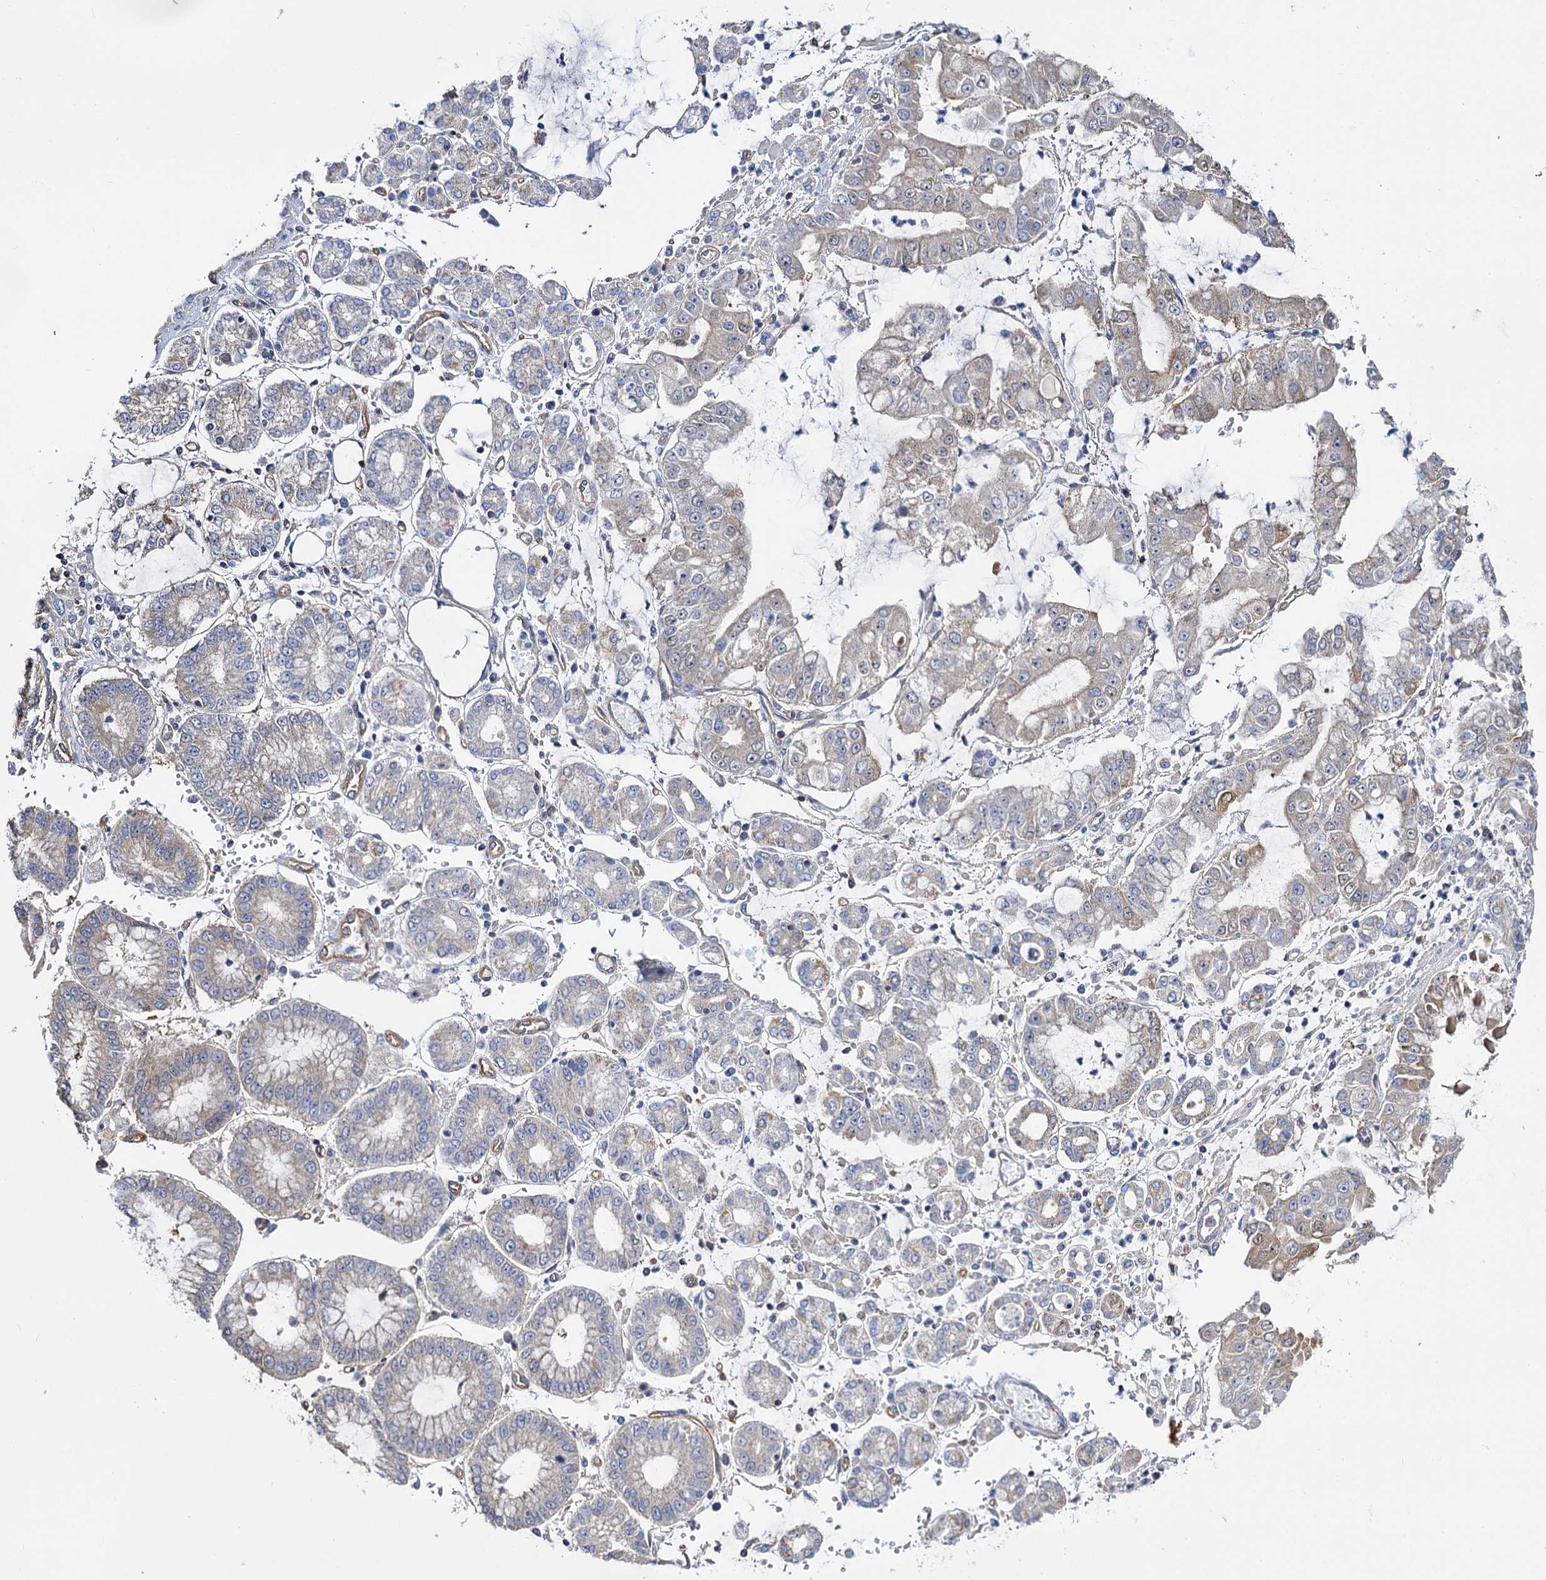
{"staining": {"intensity": "weak", "quantity": "<25%", "location": "cytoplasmic/membranous"}, "tissue": "stomach cancer", "cell_type": "Tumor cells", "image_type": "cancer", "snomed": [{"axis": "morphology", "description": "Adenocarcinoma, NOS"}, {"axis": "topography", "description": "Stomach"}], "caption": "Tumor cells are negative for protein expression in human adenocarcinoma (stomach).", "gene": "IDI1", "patient": {"sex": "male", "age": 76}}